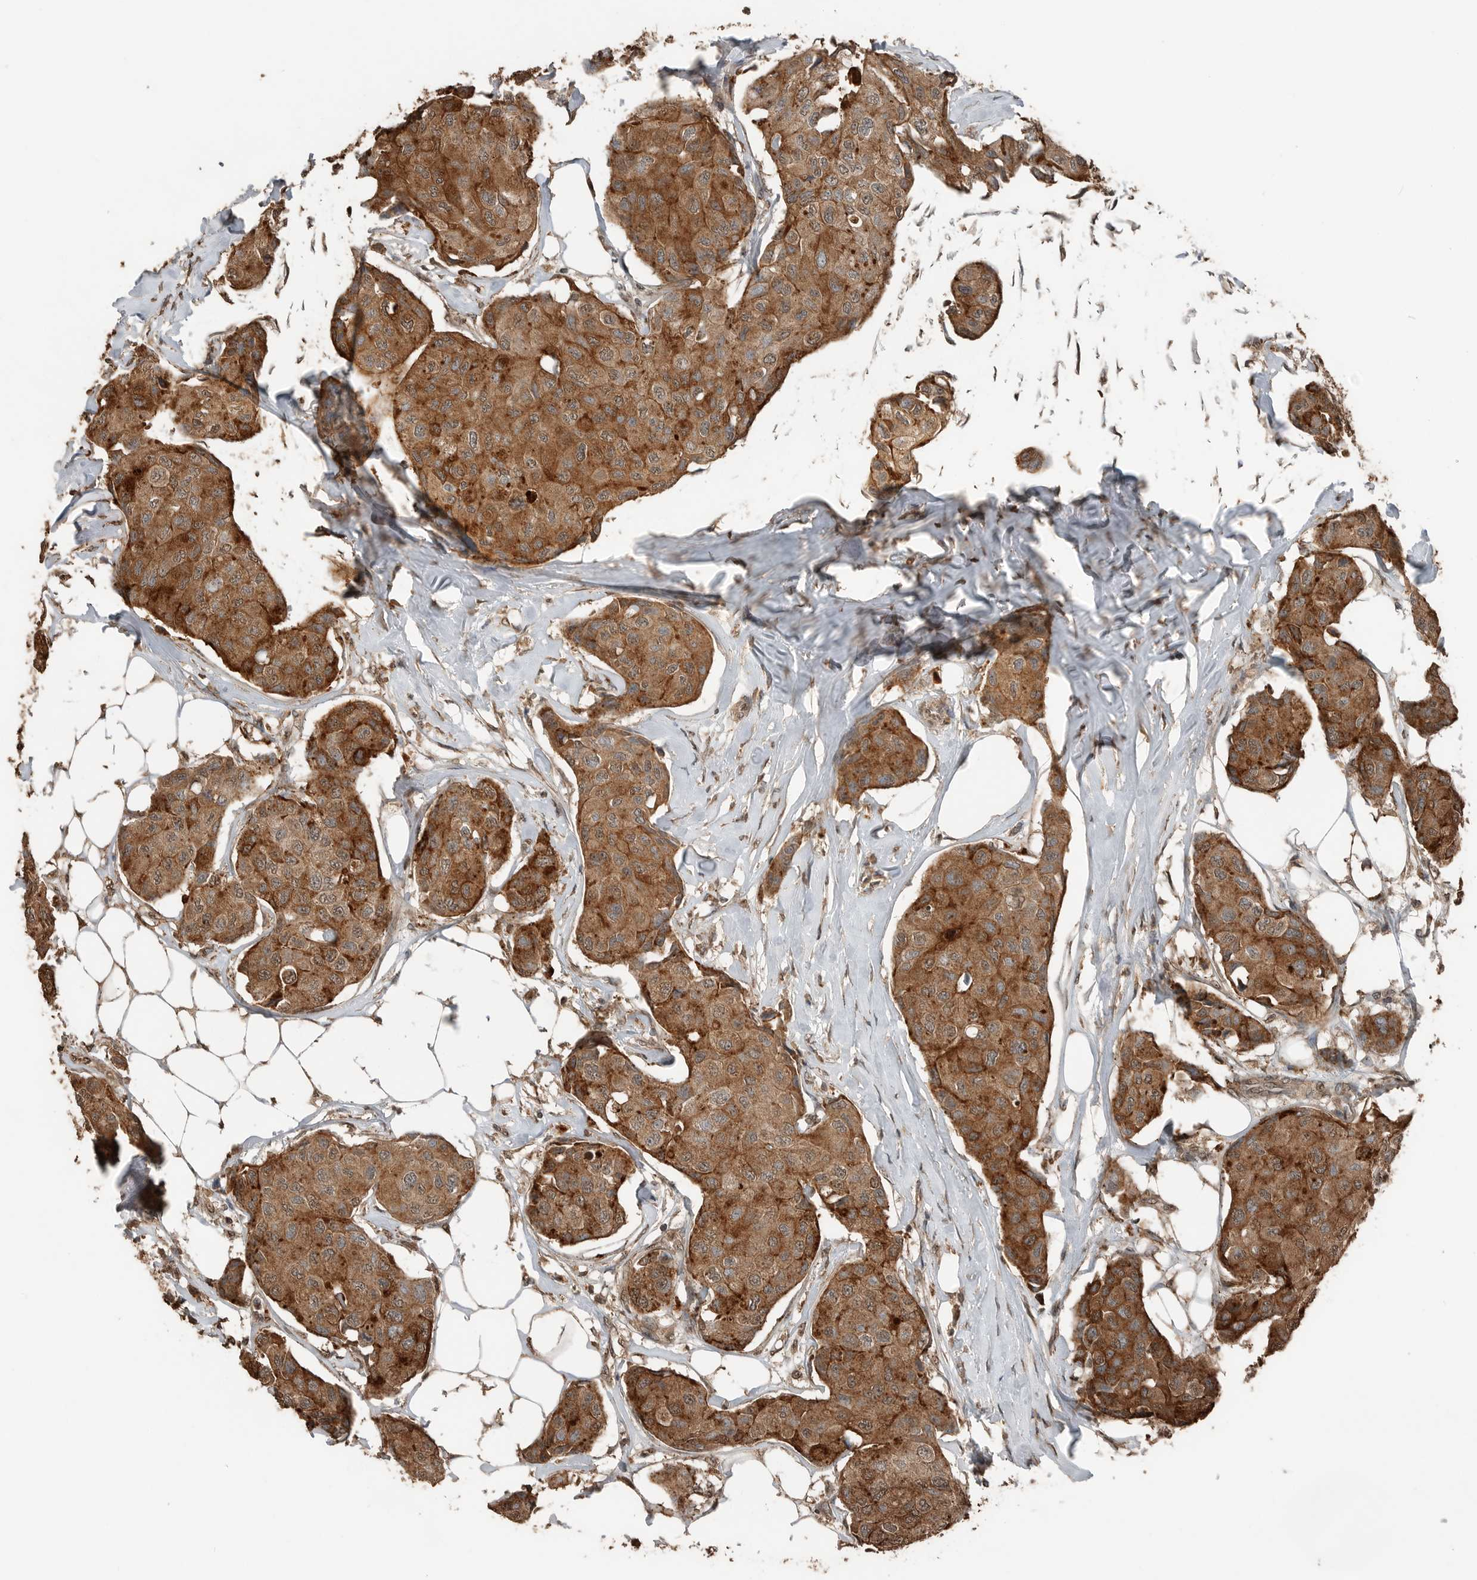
{"staining": {"intensity": "strong", "quantity": ">75%", "location": "cytoplasmic/membranous"}, "tissue": "breast cancer", "cell_type": "Tumor cells", "image_type": "cancer", "snomed": [{"axis": "morphology", "description": "Duct carcinoma"}, {"axis": "topography", "description": "Breast"}], "caption": "DAB (3,3'-diaminobenzidine) immunohistochemical staining of invasive ductal carcinoma (breast) exhibits strong cytoplasmic/membranous protein positivity in approximately >75% of tumor cells.", "gene": "BLZF1", "patient": {"sex": "female", "age": 80}}